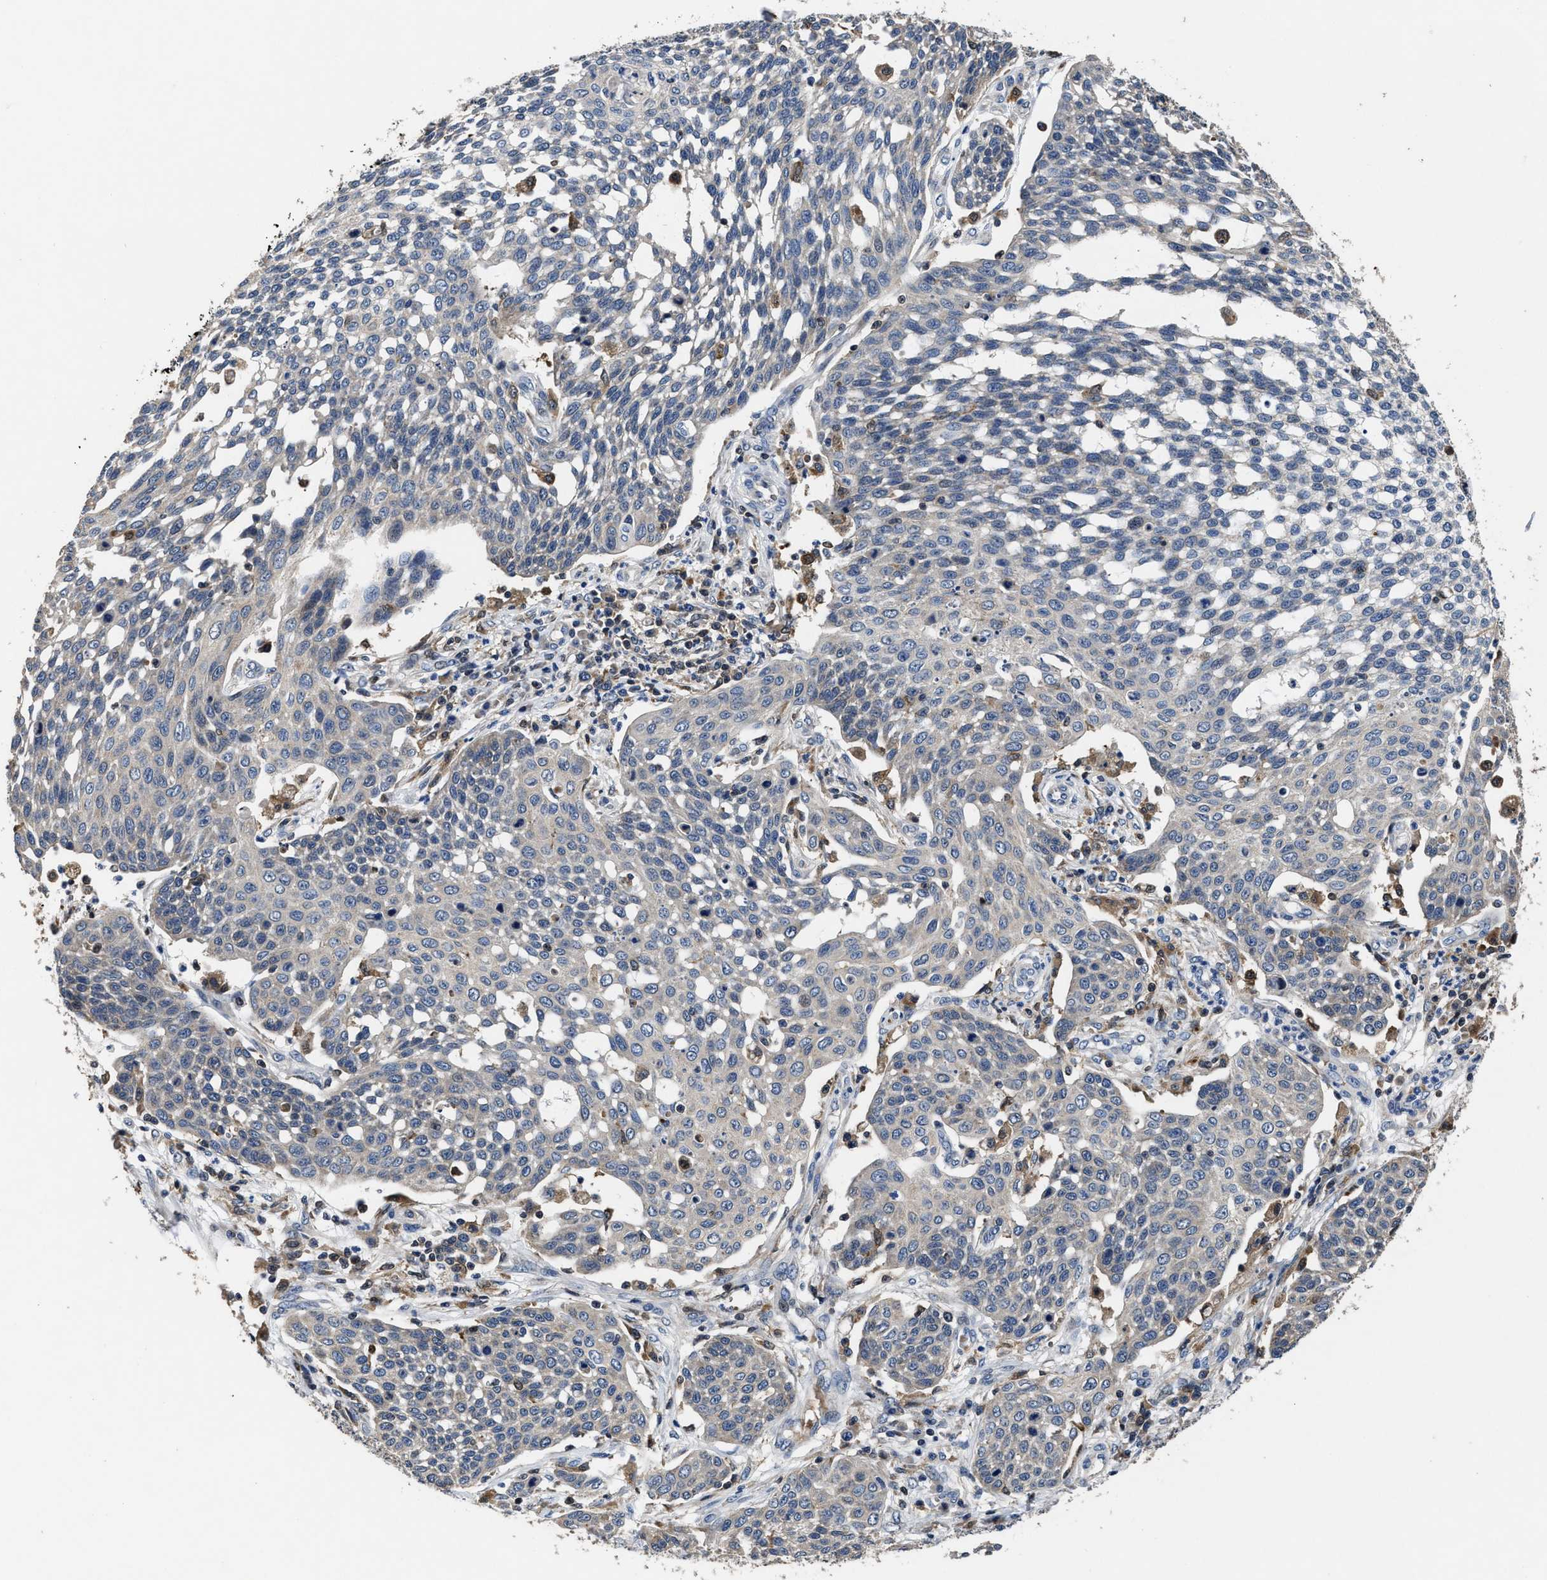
{"staining": {"intensity": "negative", "quantity": "none", "location": "none"}, "tissue": "cervical cancer", "cell_type": "Tumor cells", "image_type": "cancer", "snomed": [{"axis": "morphology", "description": "Squamous cell carcinoma, NOS"}, {"axis": "topography", "description": "Cervix"}], "caption": "A micrograph of cervical cancer (squamous cell carcinoma) stained for a protein displays no brown staining in tumor cells.", "gene": "RGS10", "patient": {"sex": "female", "age": 34}}